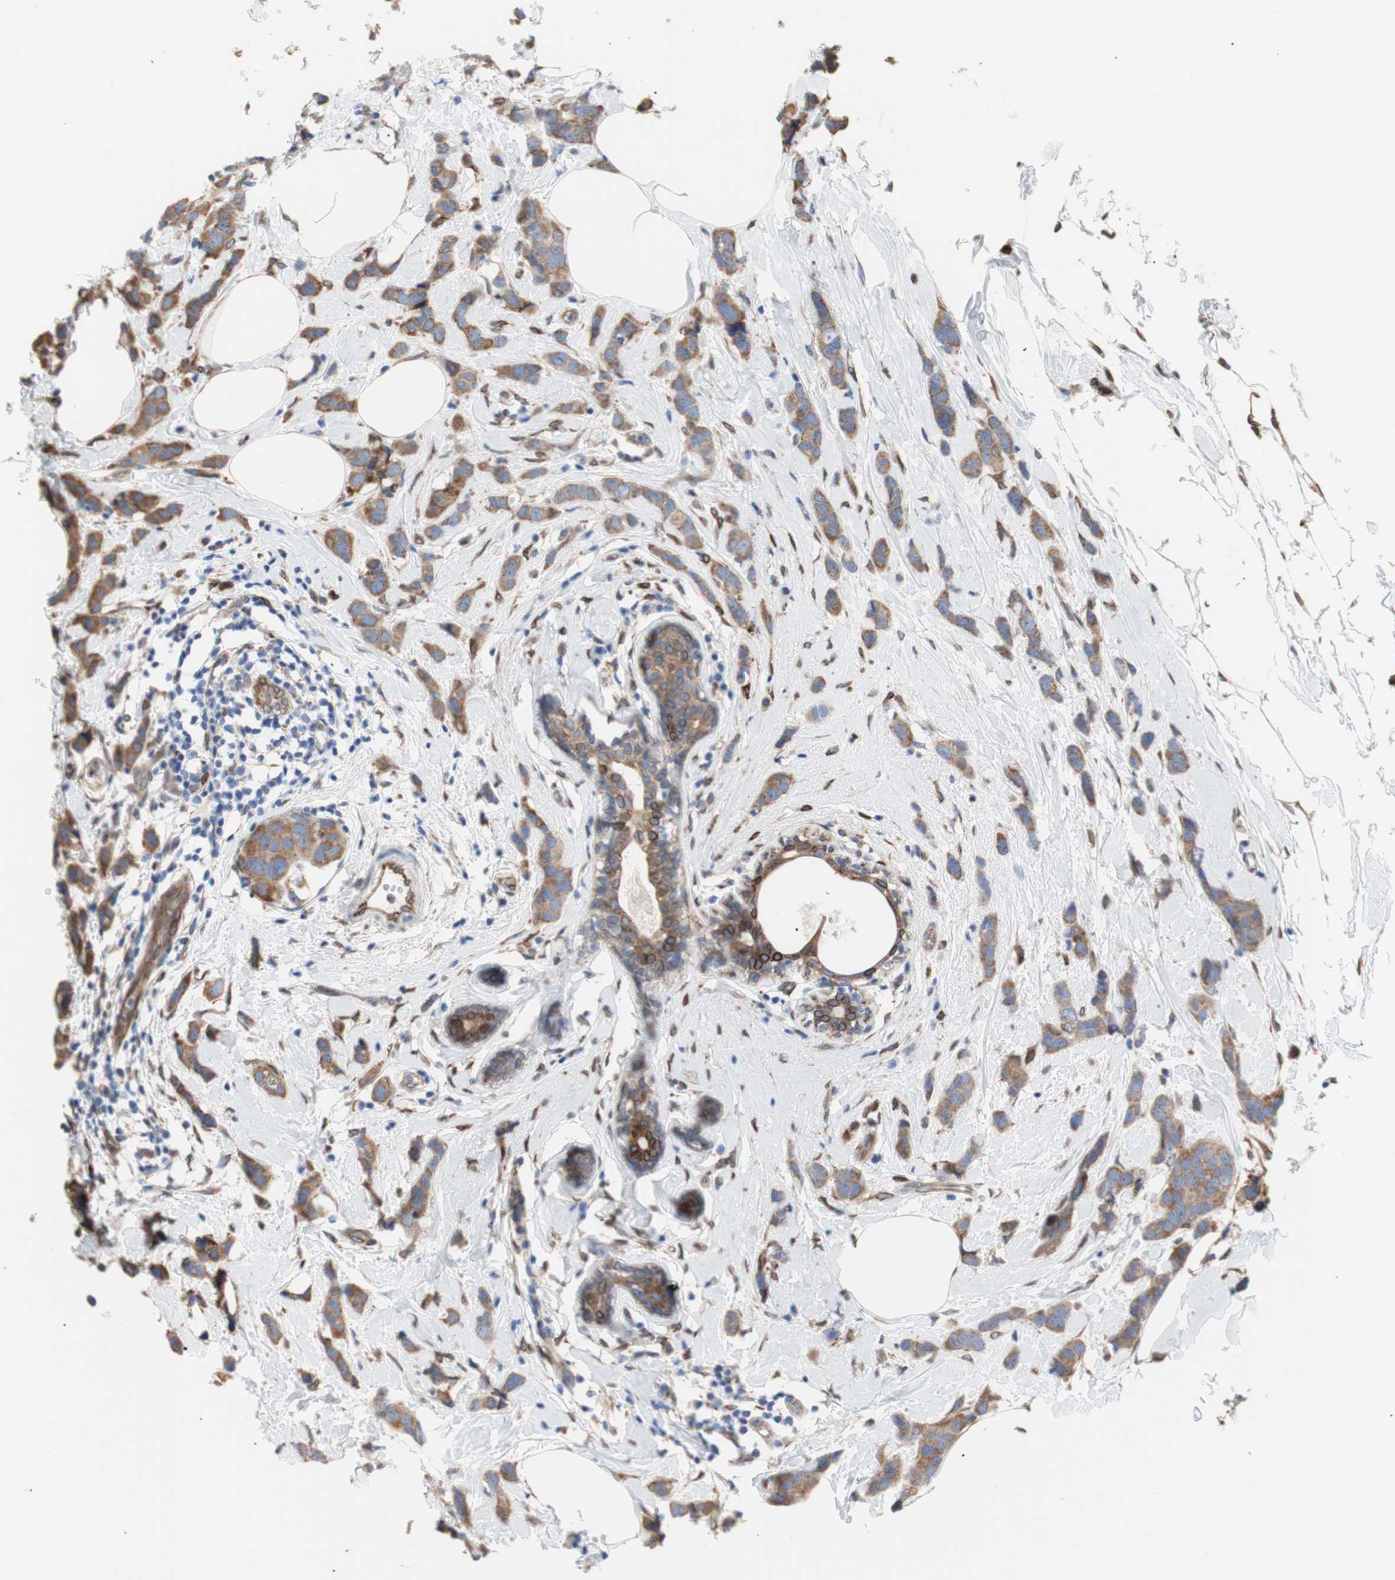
{"staining": {"intensity": "moderate", "quantity": ">75%", "location": "cytoplasmic/membranous"}, "tissue": "breast cancer", "cell_type": "Tumor cells", "image_type": "cancer", "snomed": [{"axis": "morphology", "description": "Normal tissue, NOS"}, {"axis": "morphology", "description": "Duct carcinoma"}, {"axis": "topography", "description": "Breast"}], "caption": "Immunohistochemical staining of breast cancer demonstrates medium levels of moderate cytoplasmic/membranous protein expression in approximately >75% of tumor cells.", "gene": "ERLIN1", "patient": {"sex": "female", "age": 50}}